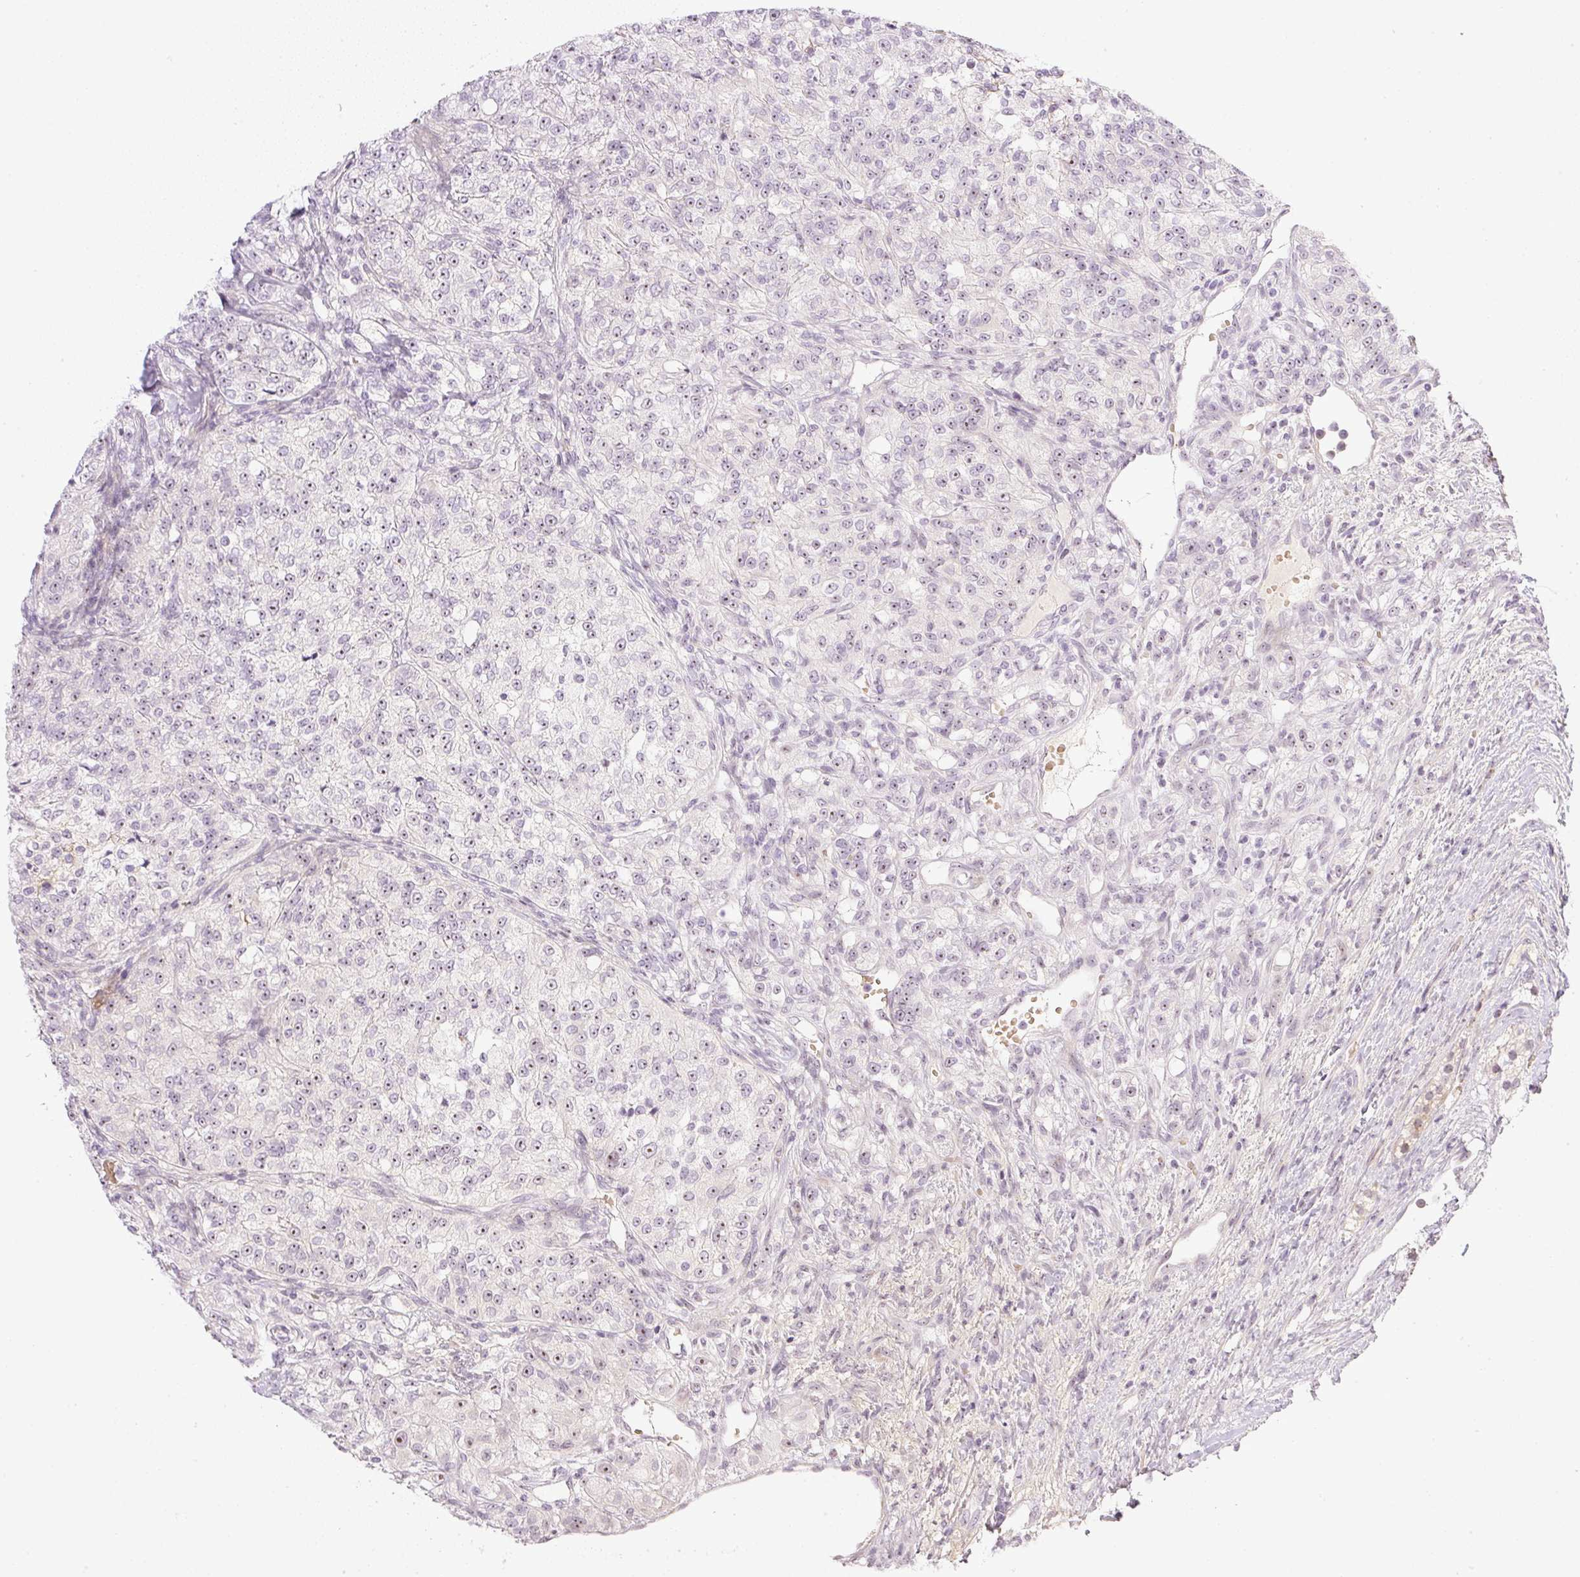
{"staining": {"intensity": "weak", "quantity": ">75%", "location": "nuclear"}, "tissue": "renal cancer", "cell_type": "Tumor cells", "image_type": "cancer", "snomed": [{"axis": "morphology", "description": "Adenocarcinoma, NOS"}, {"axis": "topography", "description": "Kidney"}], "caption": "Immunohistochemistry micrograph of neoplastic tissue: renal adenocarcinoma stained using IHC shows low levels of weak protein expression localized specifically in the nuclear of tumor cells, appearing as a nuclear brown color.", "gene": "AAR2", "patient": {"sex": "female", "age": 63}}